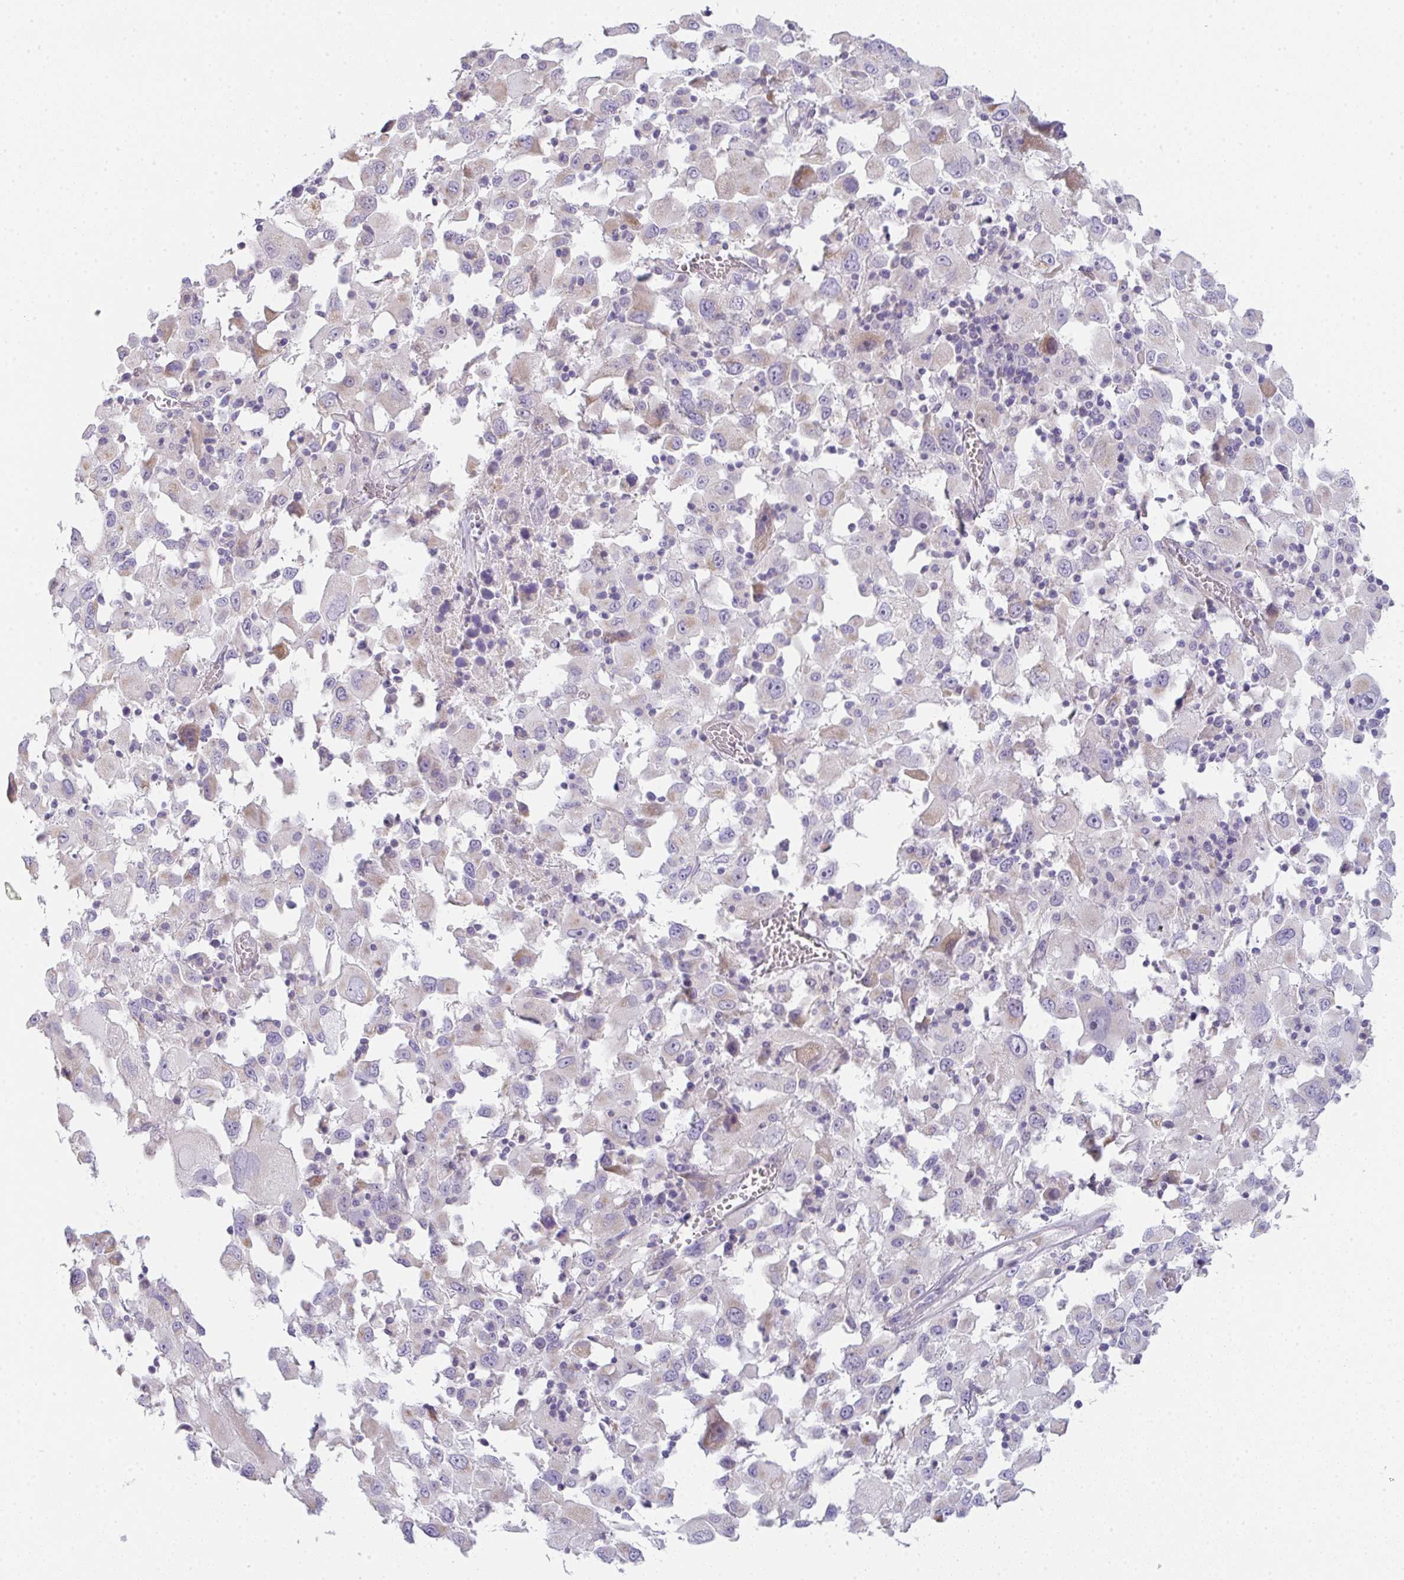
{"staining": {"intensity": "moderate", "quantity": "<25%", "location": "cytoplasmic/membranous"}, "tissue": "melanoma", "cell_type": "Tumor cells", "image_type": "cancer", "snomed": [{"axis": "morphology", "description": "Malignant melanoma, Metastatic site"}, {"axis": "topography", "description": "Soft tissue"}], "caption": "This photomicrograph displays immunohistochemistry staining of malignant melanoma (metastatic site), with low moderate cytoplasmic/membranous positivity in about <25% of tumor cells.", "gene": "CACNA1S", "patient": {"sex": "male", "age": 50}}